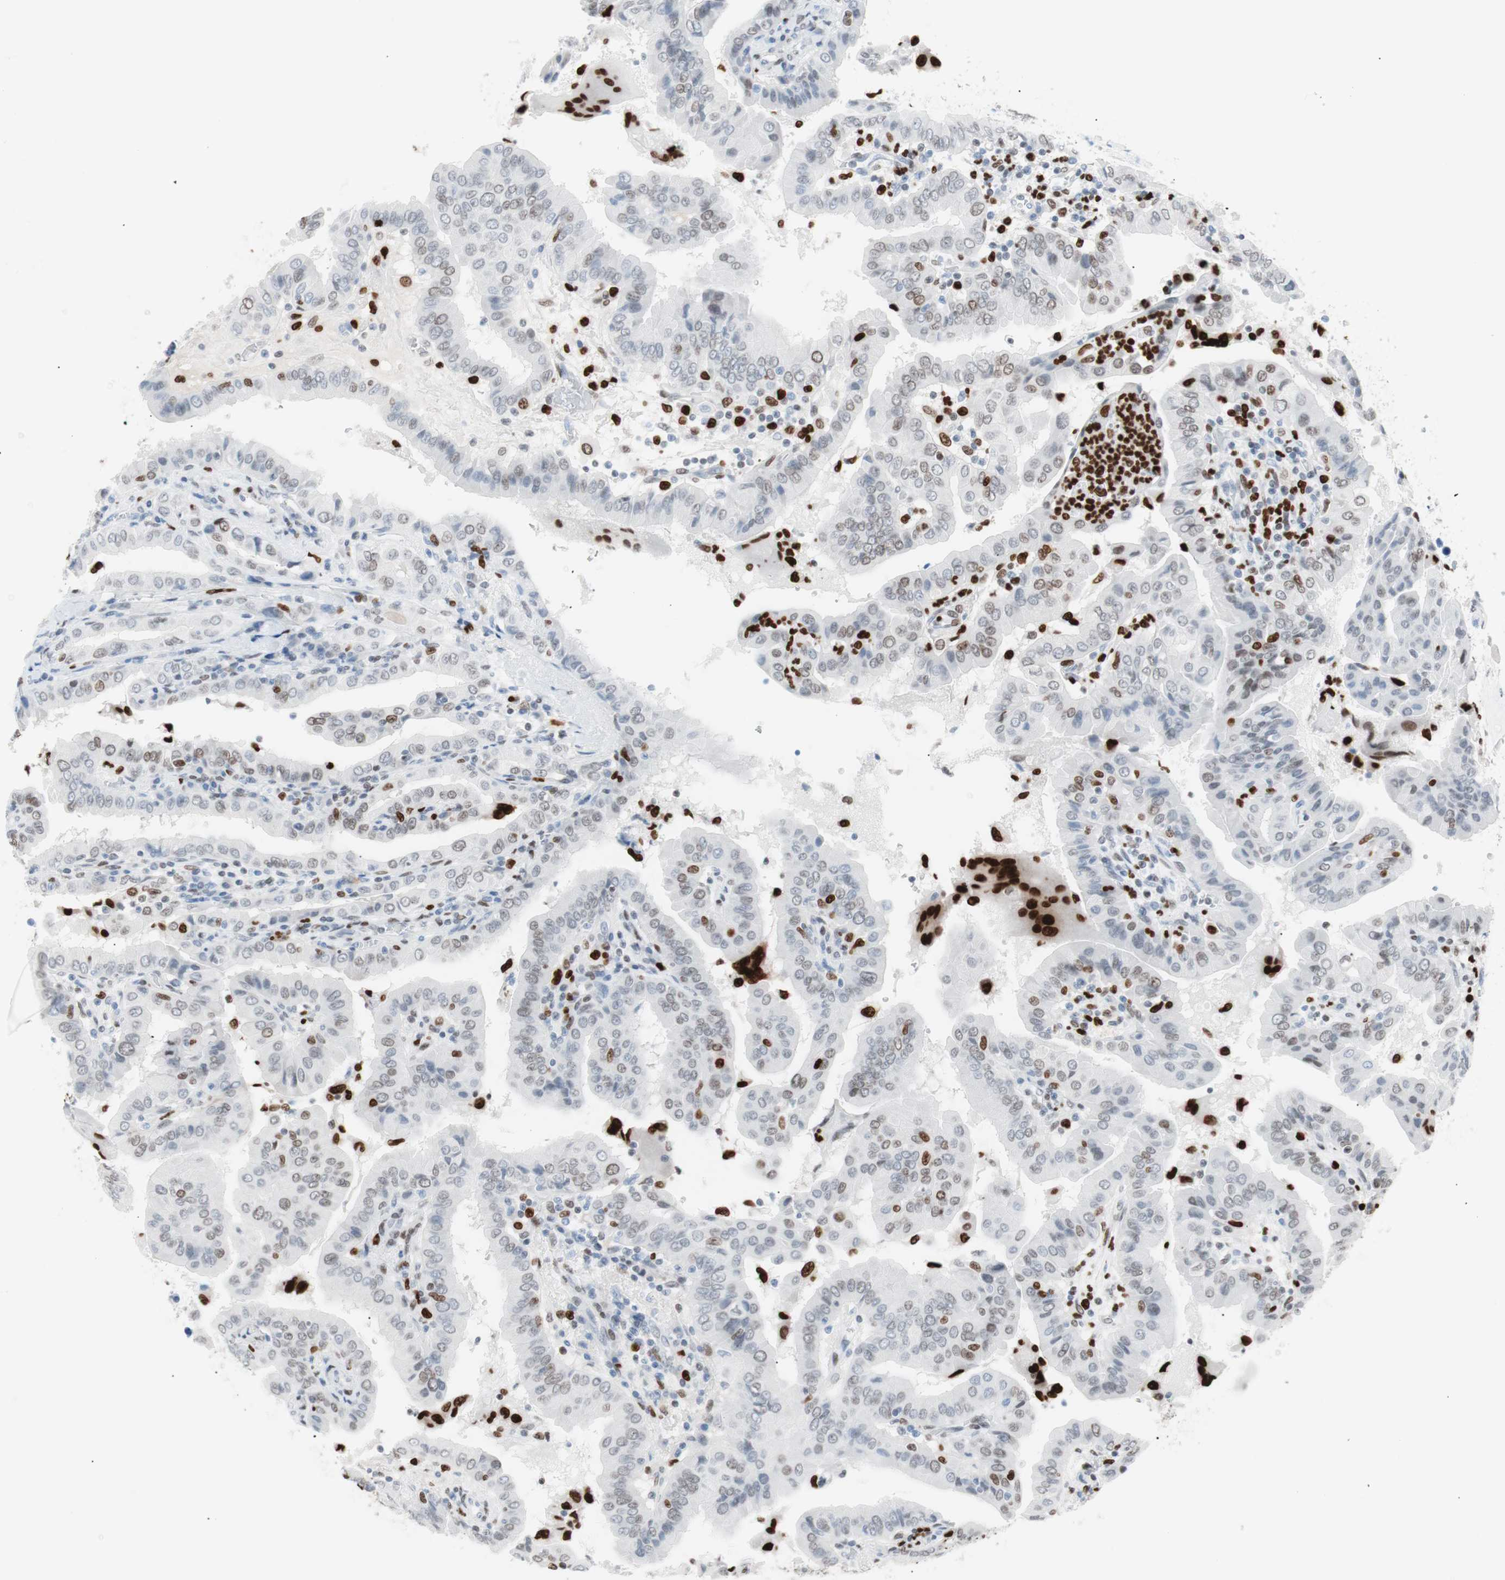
{"staining": {"intensity": "weak", "quantity": "<25%", "location": "nuclear"}, "tissue": "thyroid cancer", "cell_type": "Tumor cells", "image_type": "cancer", "snomed": [{"axis": "morphology", "description": "Papillary adenocarcinoma, NOS"}, {"axis": "topography", "description": "Thyroid gland"}], "caption": "A photomicrograph of human thyroid cancer (papillary adenocarcinoma) is negative for staining in tumor cells.", "gene": "CEBPB", "patient": {"sex": "male", "age": 33}}